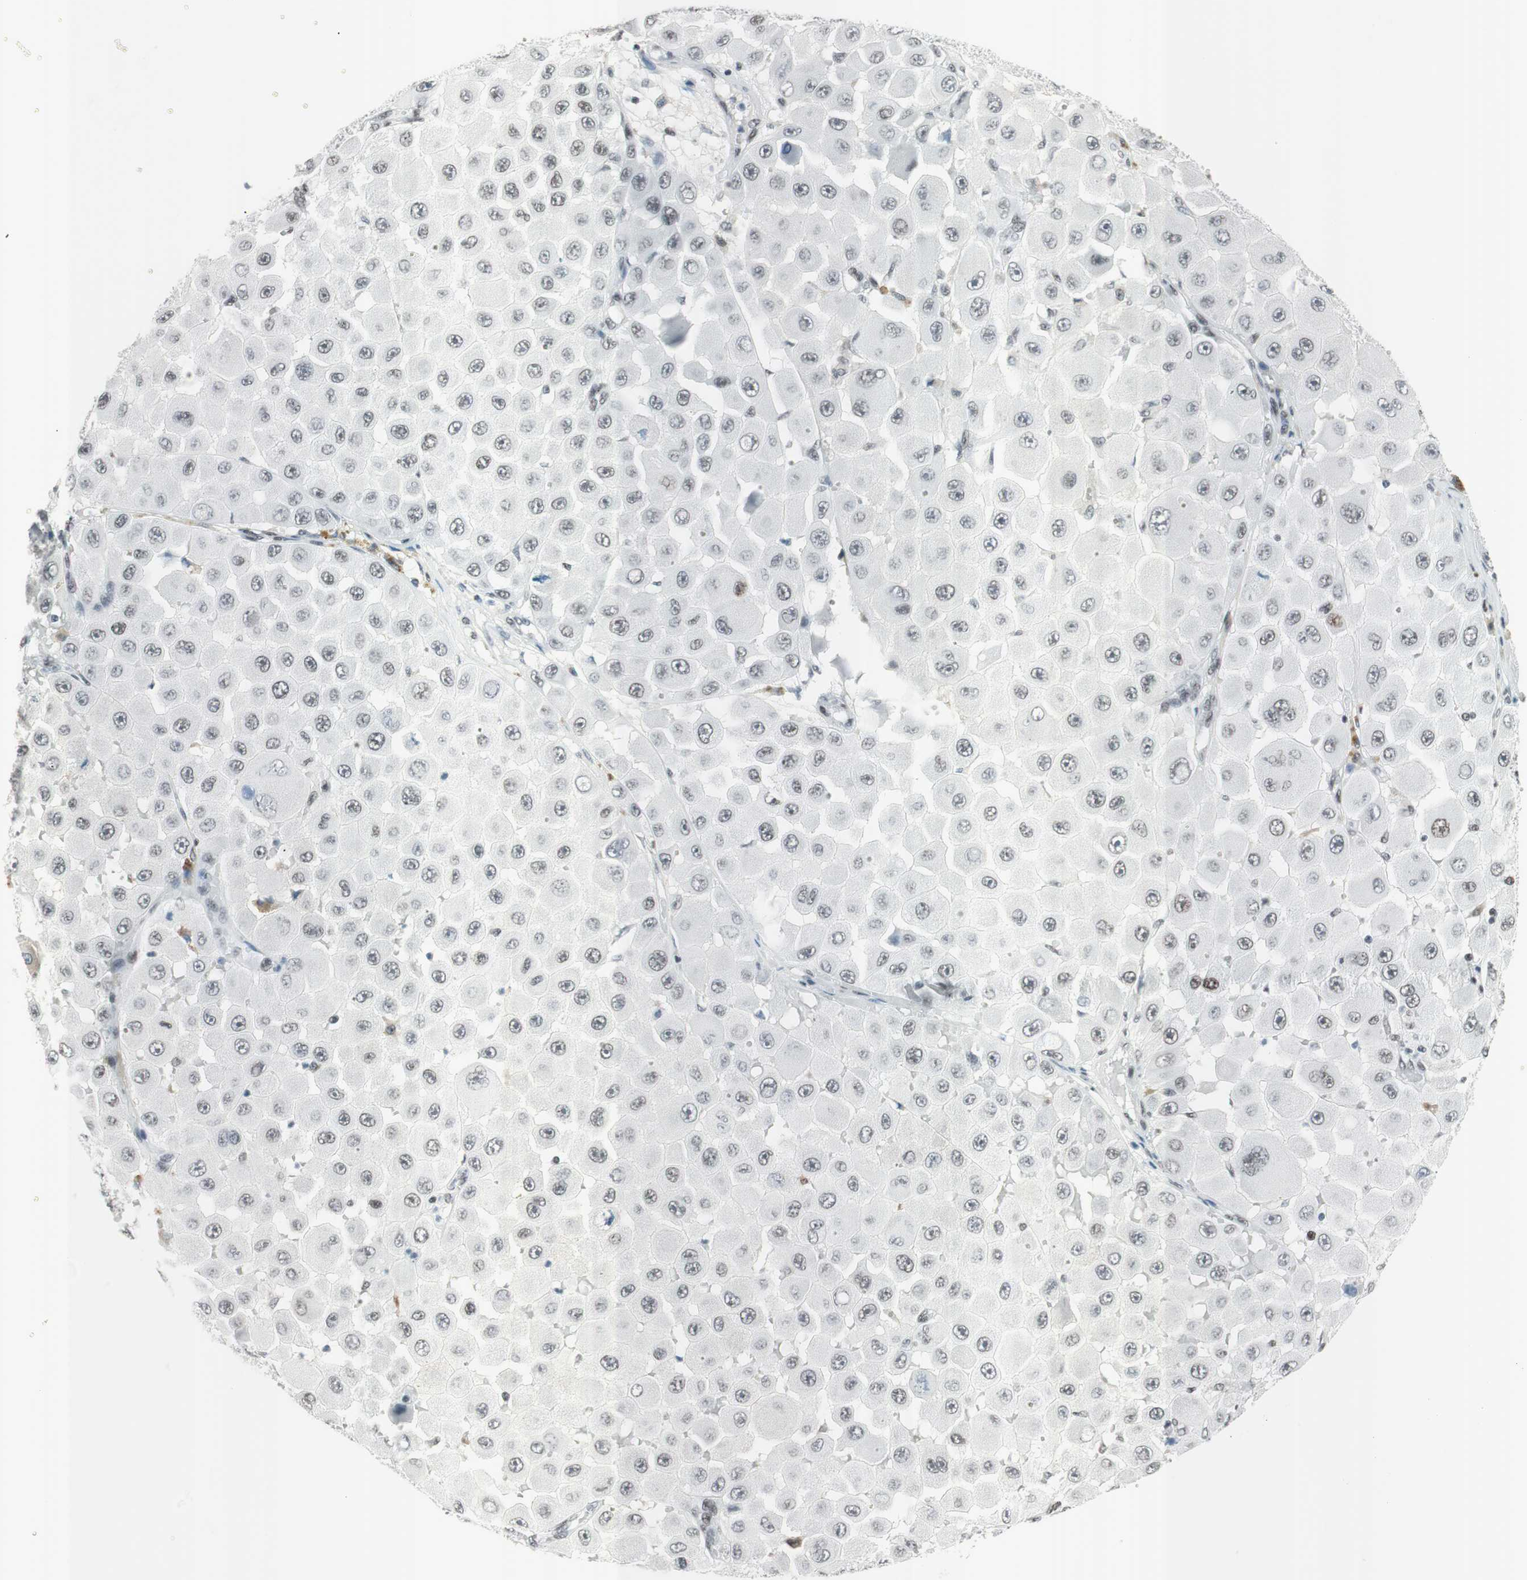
{"staining": {"intensity": "weak", "quantity": "<25%", "location": "nuclear"}, "tissue": "melanoma", "cell_type": "Tumor cells", "image_type": "cancer", "snomed": [{"axis": "morphology", "description": "Malignant melanoma, NOS"}, {"axis": "topography", "description": "Skin"}], "caption": "A high-resolution micrograph shows IHC staining of malignant melanoma, which exhibits no significant expression in tumor cells.", "gene": "ARID1A", "patient": {"sex": "female", "age": 81}}